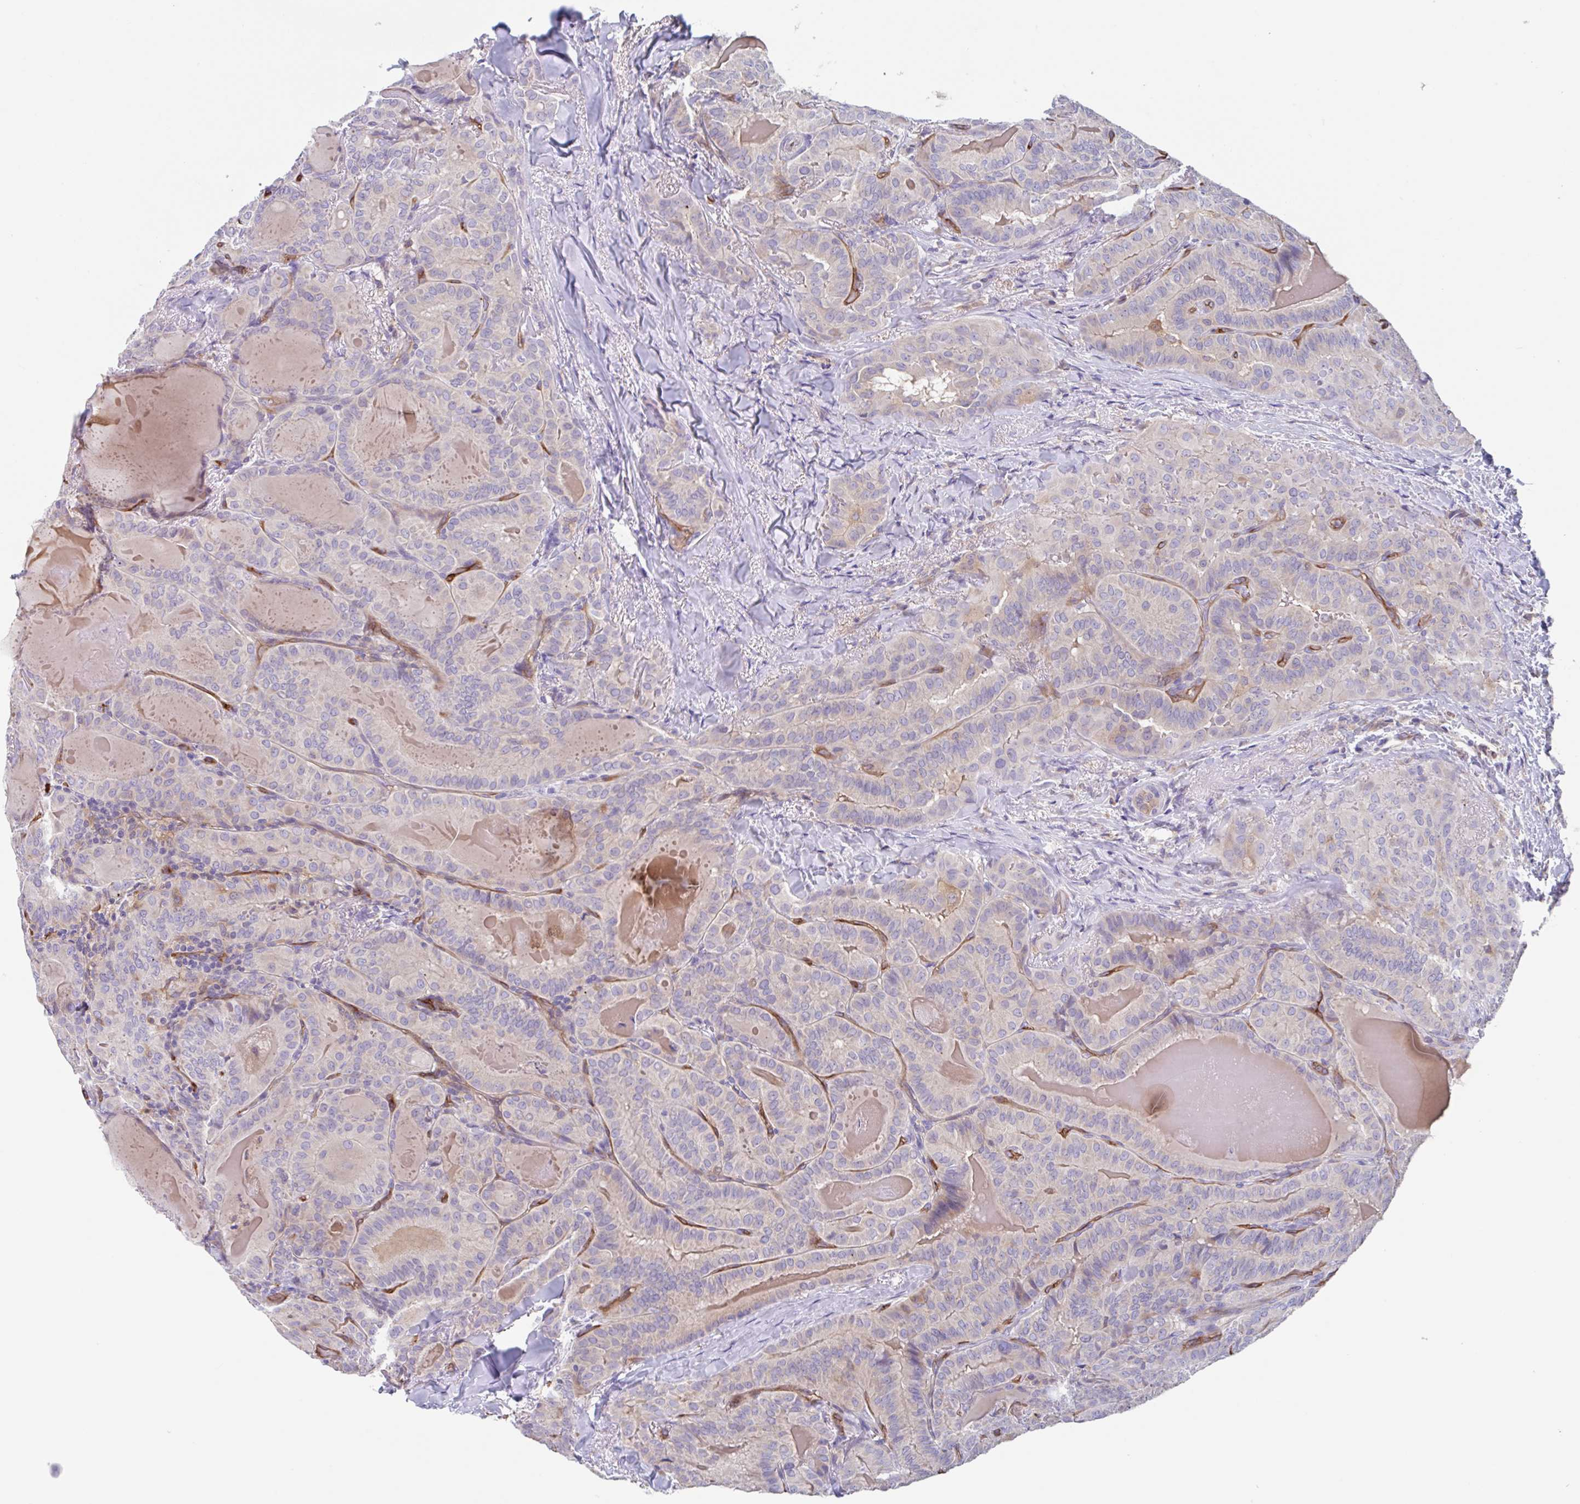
{"staining": {"intensity": "negative", "quantity": "none", "location": "none"}, "tissue": "thyroid cancer", "cell_type": "Tumor cells", "image_type": "cancer", "snomed": [{"axis": "morphology", "description": "Papillary adenocarcinoma, NOS"}, {"axis": "topography", "description": "Thyroid gland"}], "caption": "DAB (3,3'-diaminobenzidine) immunohistochemical staining of human thyroid papillary adenocarcinoma displays no significant expression in tumor cells.", "gene": "EHD4", "patient": {"sex": "female", "age": 68}}